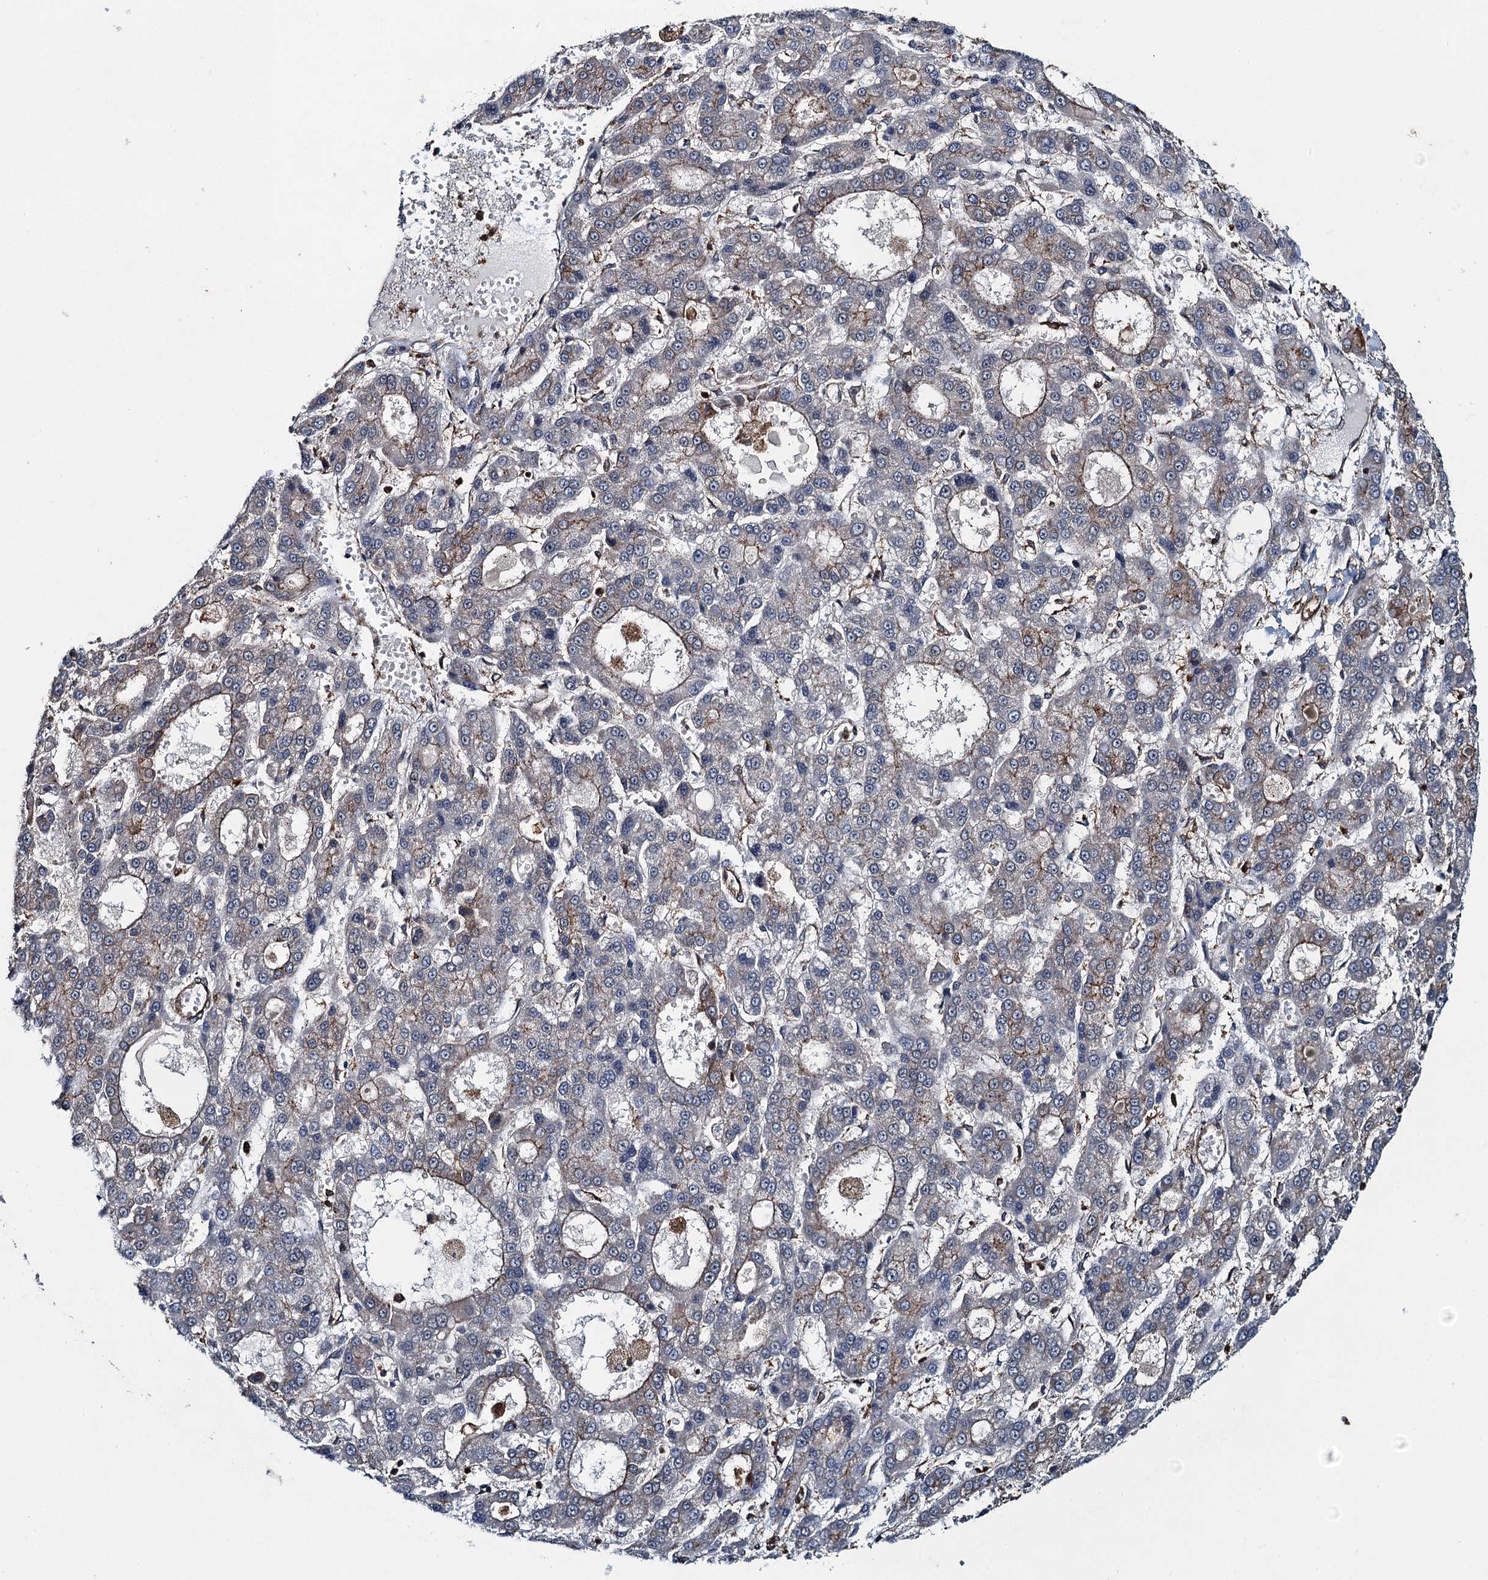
{"staining": {"intensity": "moderate", "quantity": "<25%", "location": "cytoplasmic/membranous"}, "tissue": "liver cancer", "cell_type": "Tumor cells", "image_type": "cancer", "snomed": [{"axis": "morphology", "description": "Carcinoma, Hepatocellular, NOS"}, {"axis": "topography", "description": "Liver"}], "caption": "Moderate cytoplasmic/membranous expression is appreciated in approximately <25% of tumor cells in liver hepatocellular carcinoma.", "gene": "WHAMM", "patient": {"sex": "male", "age": 70}}